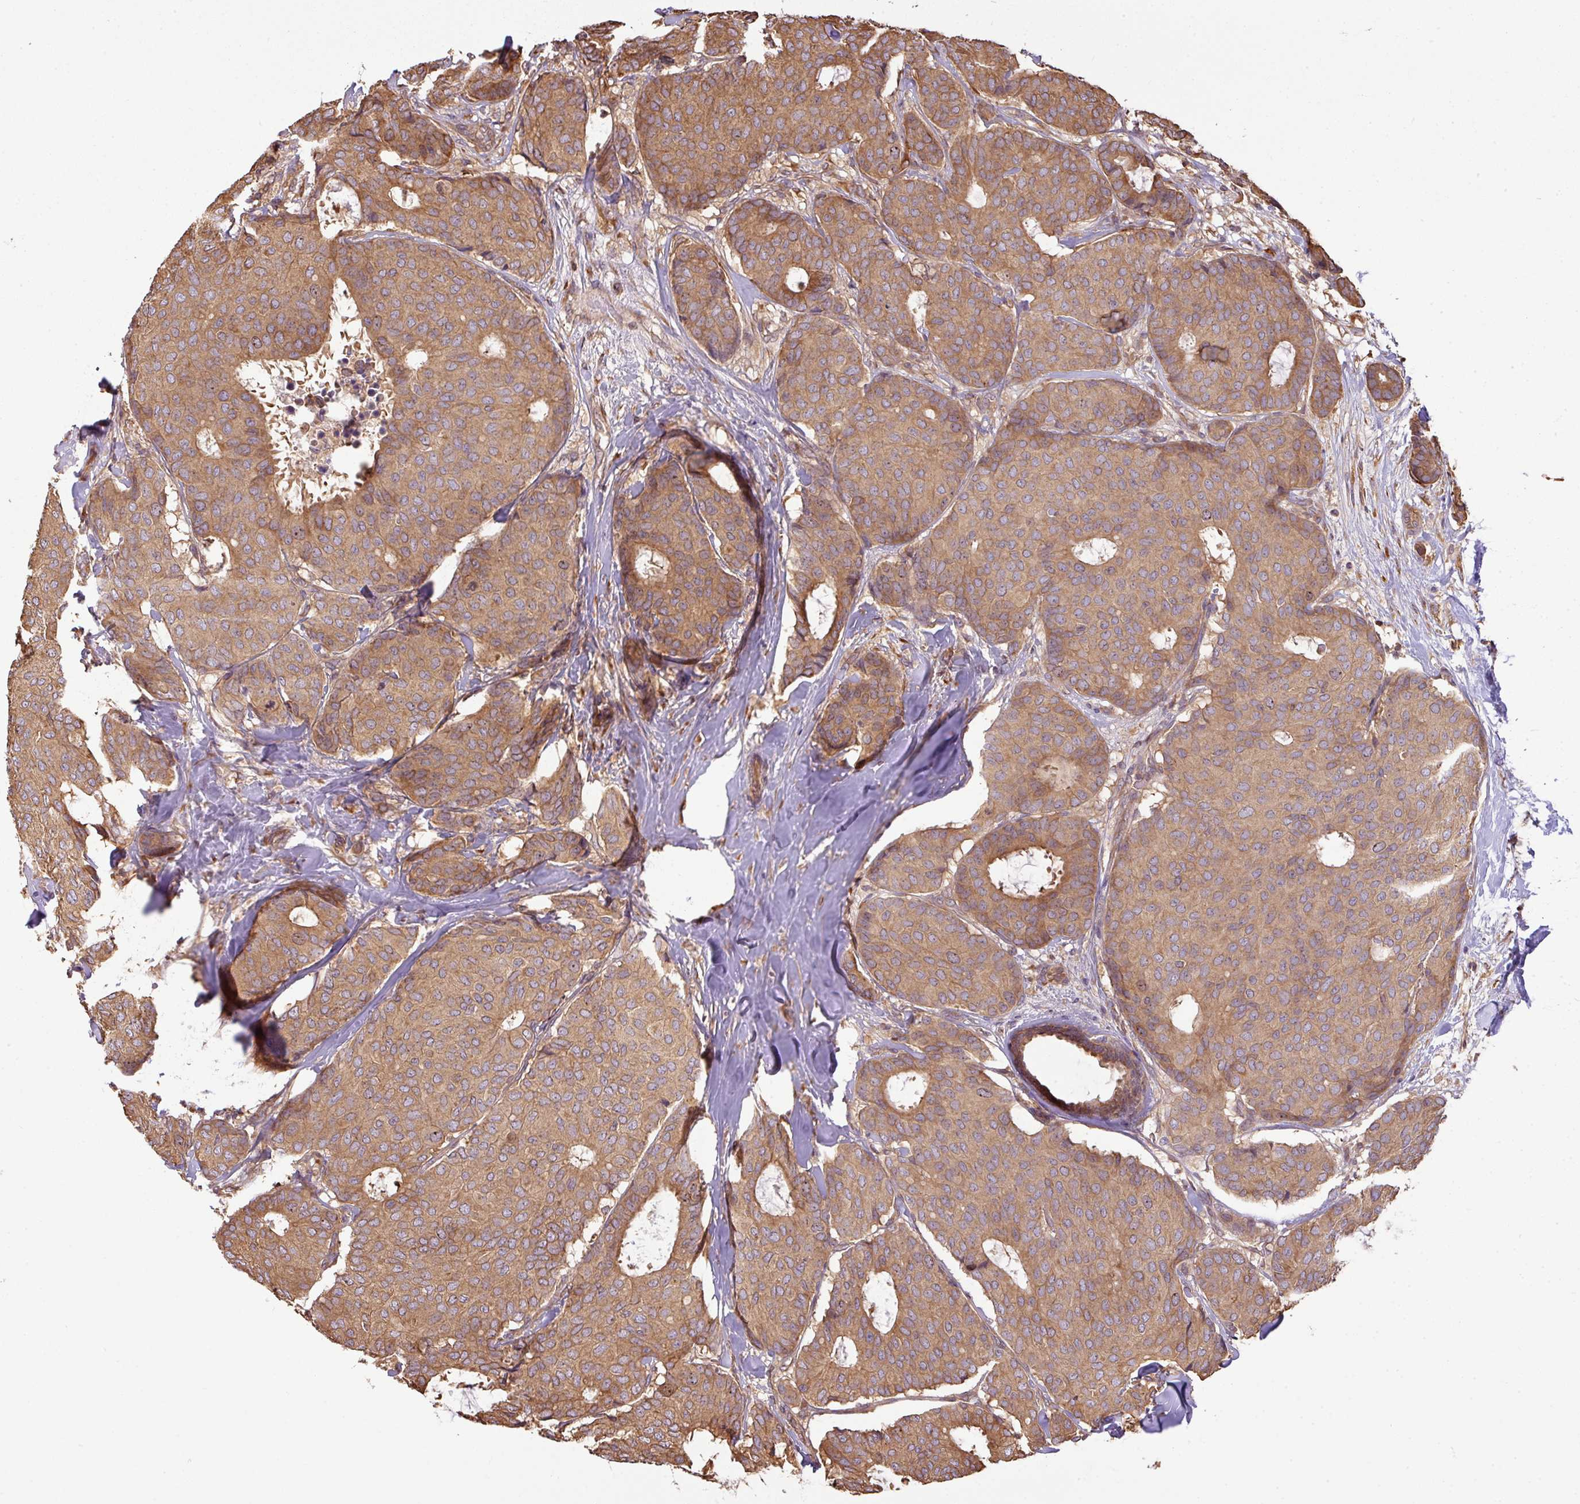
{"staining": {"intensity": "moderate", "quantity": ">75%", "location": "cytoplasmic/membranous"}, "tissue": "breast cancer", "cell_type": "Tumor cells", "image_type": "cancer", "snomed": [{"axis": "morphology", "description": "Duct carcinoma"}, {"axis": "topography", "description": "Breast"}], "caption": "A brown stain highlights moderate cytoplasmic/membranous expression of a protein in human intraductal carcinoma (breast) tumor cells.", "gene": "VENTX", "patient": {"sex": "female", "age": 75}}